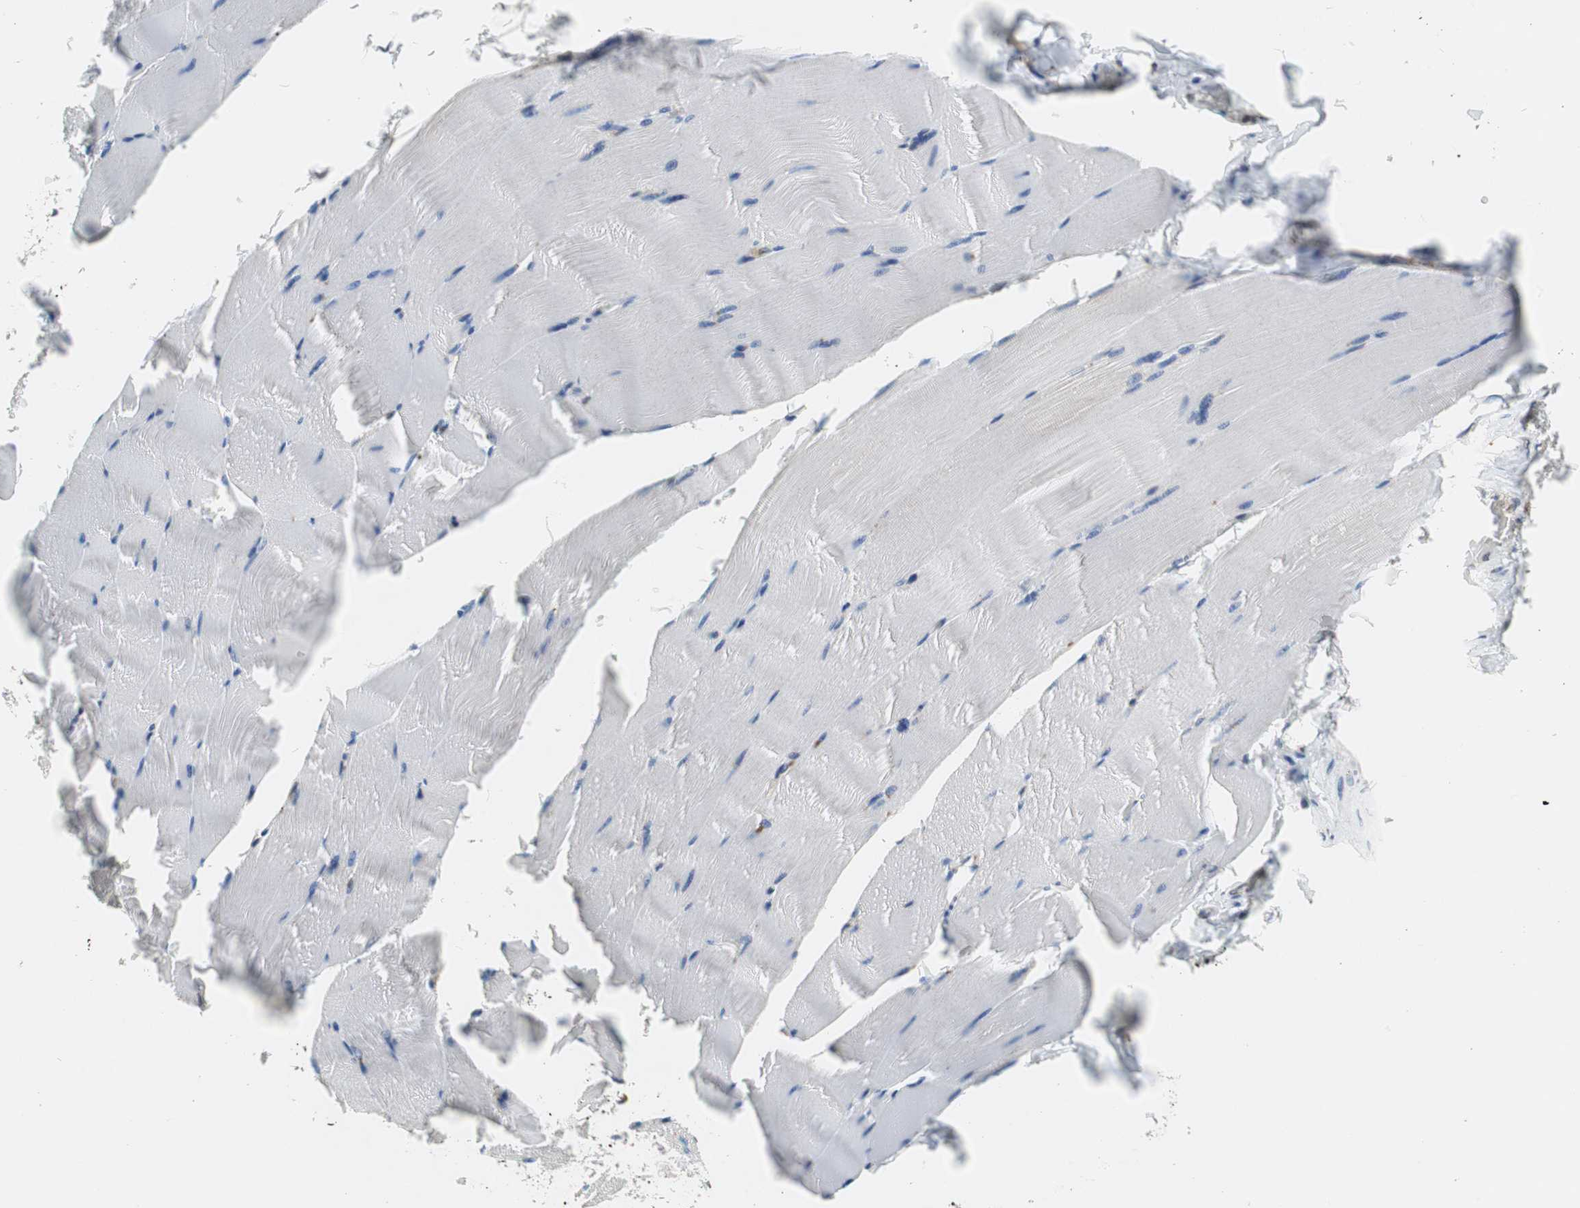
{"staining": {"intensity": "negative", "quantity": "none", "location": "none"}, "tissue": "skeletal muscle", "cell_type": "Myocytes", "image_type": "normal", "snomed": [{"axis": "morphology", "description": "Normal tissue, NOS"}, {"axis": "topography", "description": "Skeletal muscle"}], "caption": "This is an IHC photomicrograph of normal skeletal muscle. There is no positivity in myocytes.", "gene": "GSDMD", "patient": {"sex": "male", "age": 62}}